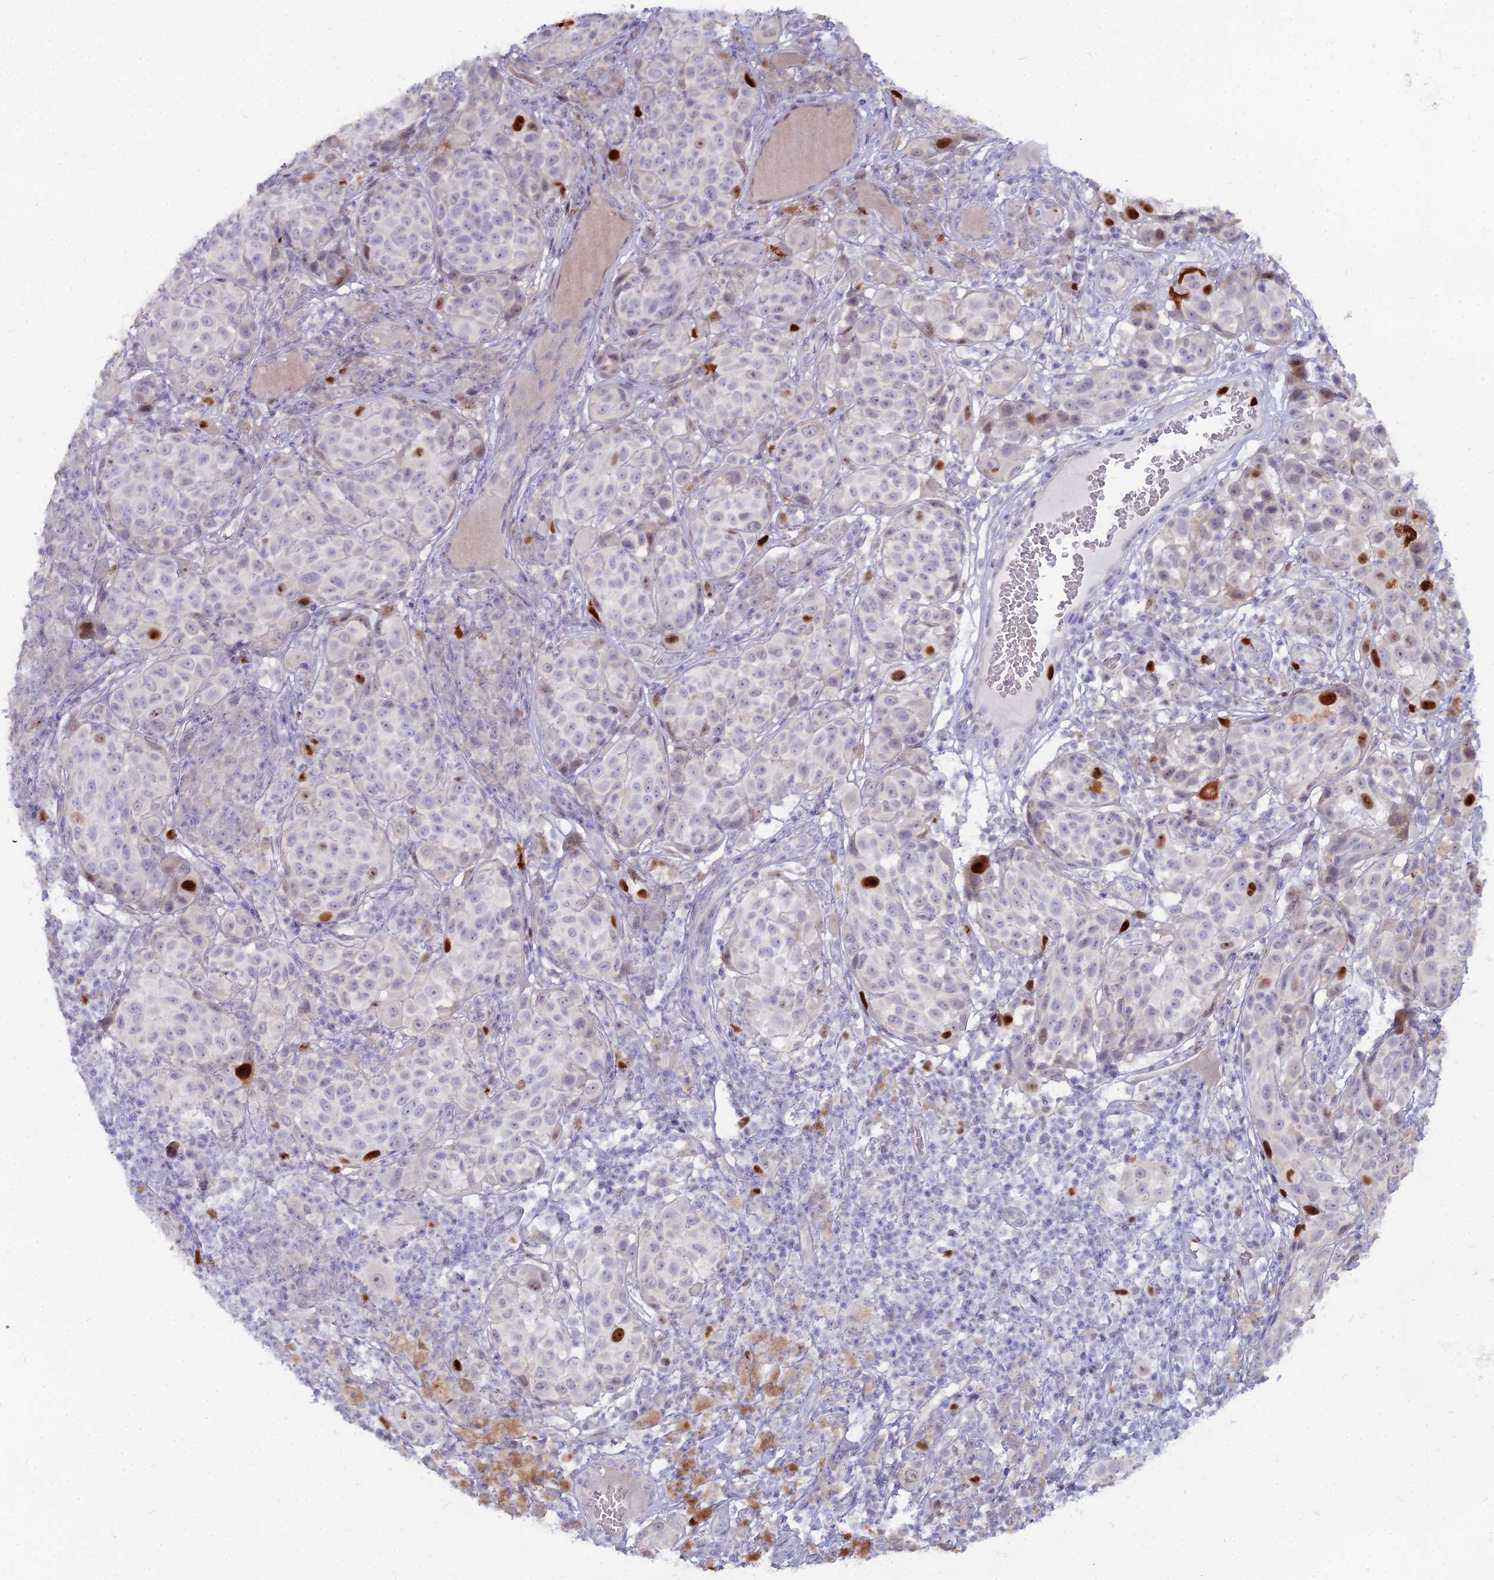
{"staining": {"intensity": "strong", "quantity": "<25%", "location": "nuclear"}, "tissue": "melanoma", "cell_type": "Tumor cells", "image_type": "cancer", "snomed": [{"axis": "morphology", "description": "Malignant melanoma, NOS"}, {"axis": "topography", "description": "Skin"}], "caption": "Protein expression analysis of human malignant melanoma reveals strong nuclear staining in about <25% of tumor cells. The protein is shown in brown color, while the nuclei are stained blue.", "gene": "NUSAP1", "patient": {"sex": "male", "age": 38}}